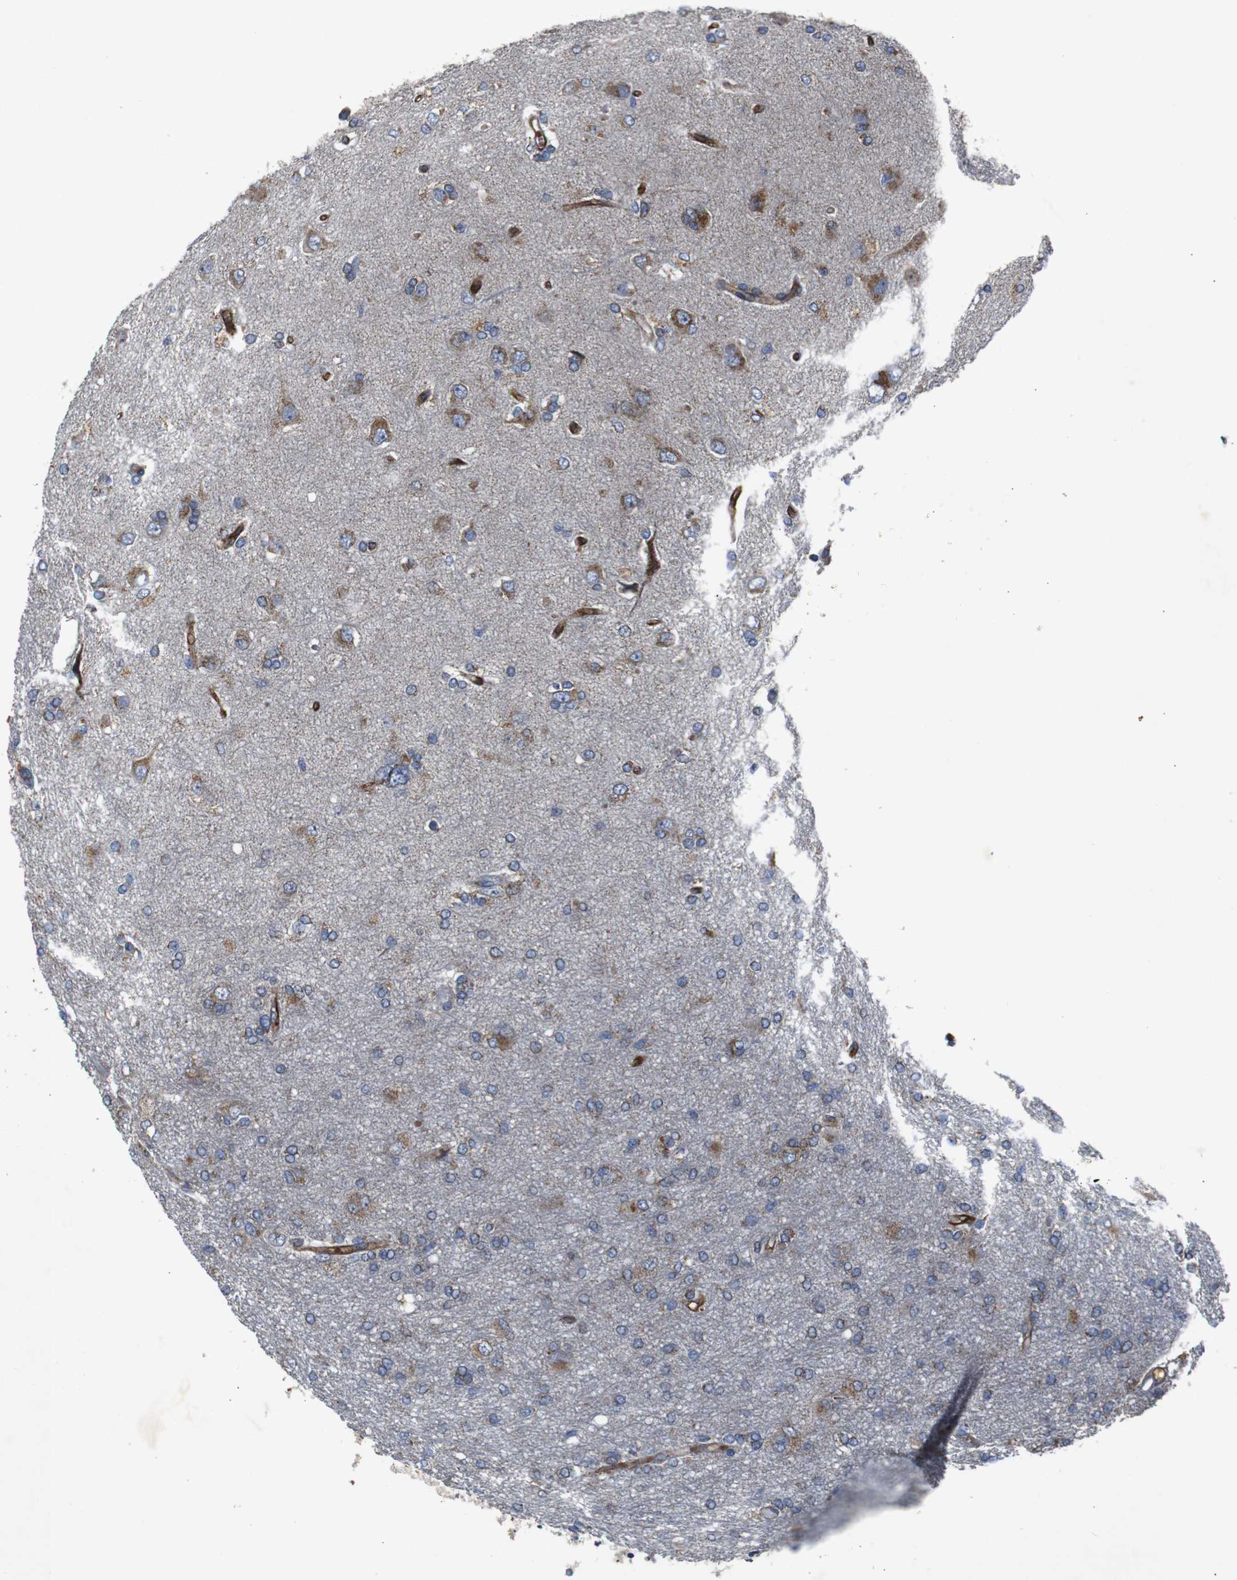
{"staining": {"intensity": "moderate", "quantity": "25%-75%", "location": "cytoplasmic/membranous"}, "tissue": "glioma", "cell_type": "Tumor cells", "image_type": "cancer", "snomed": [{"axis": "morphology", "description": "Glioma, malignant, High grade"}, {"axis": "topography", "description": "Brain"}], "caption": "The image displays immunohistochemical staining of glioma. There is moderate cytoplasmic/membranous expression is appreciated in about 25%-75% of tumor cells. The staining was performed using DAB to visualize the protein expression in brown, while the nuclei were stained in blue with hematoxylin (Magnification: 20x).", "gene": "CHST10", "patient": {"sex": "female", "age": 59}}